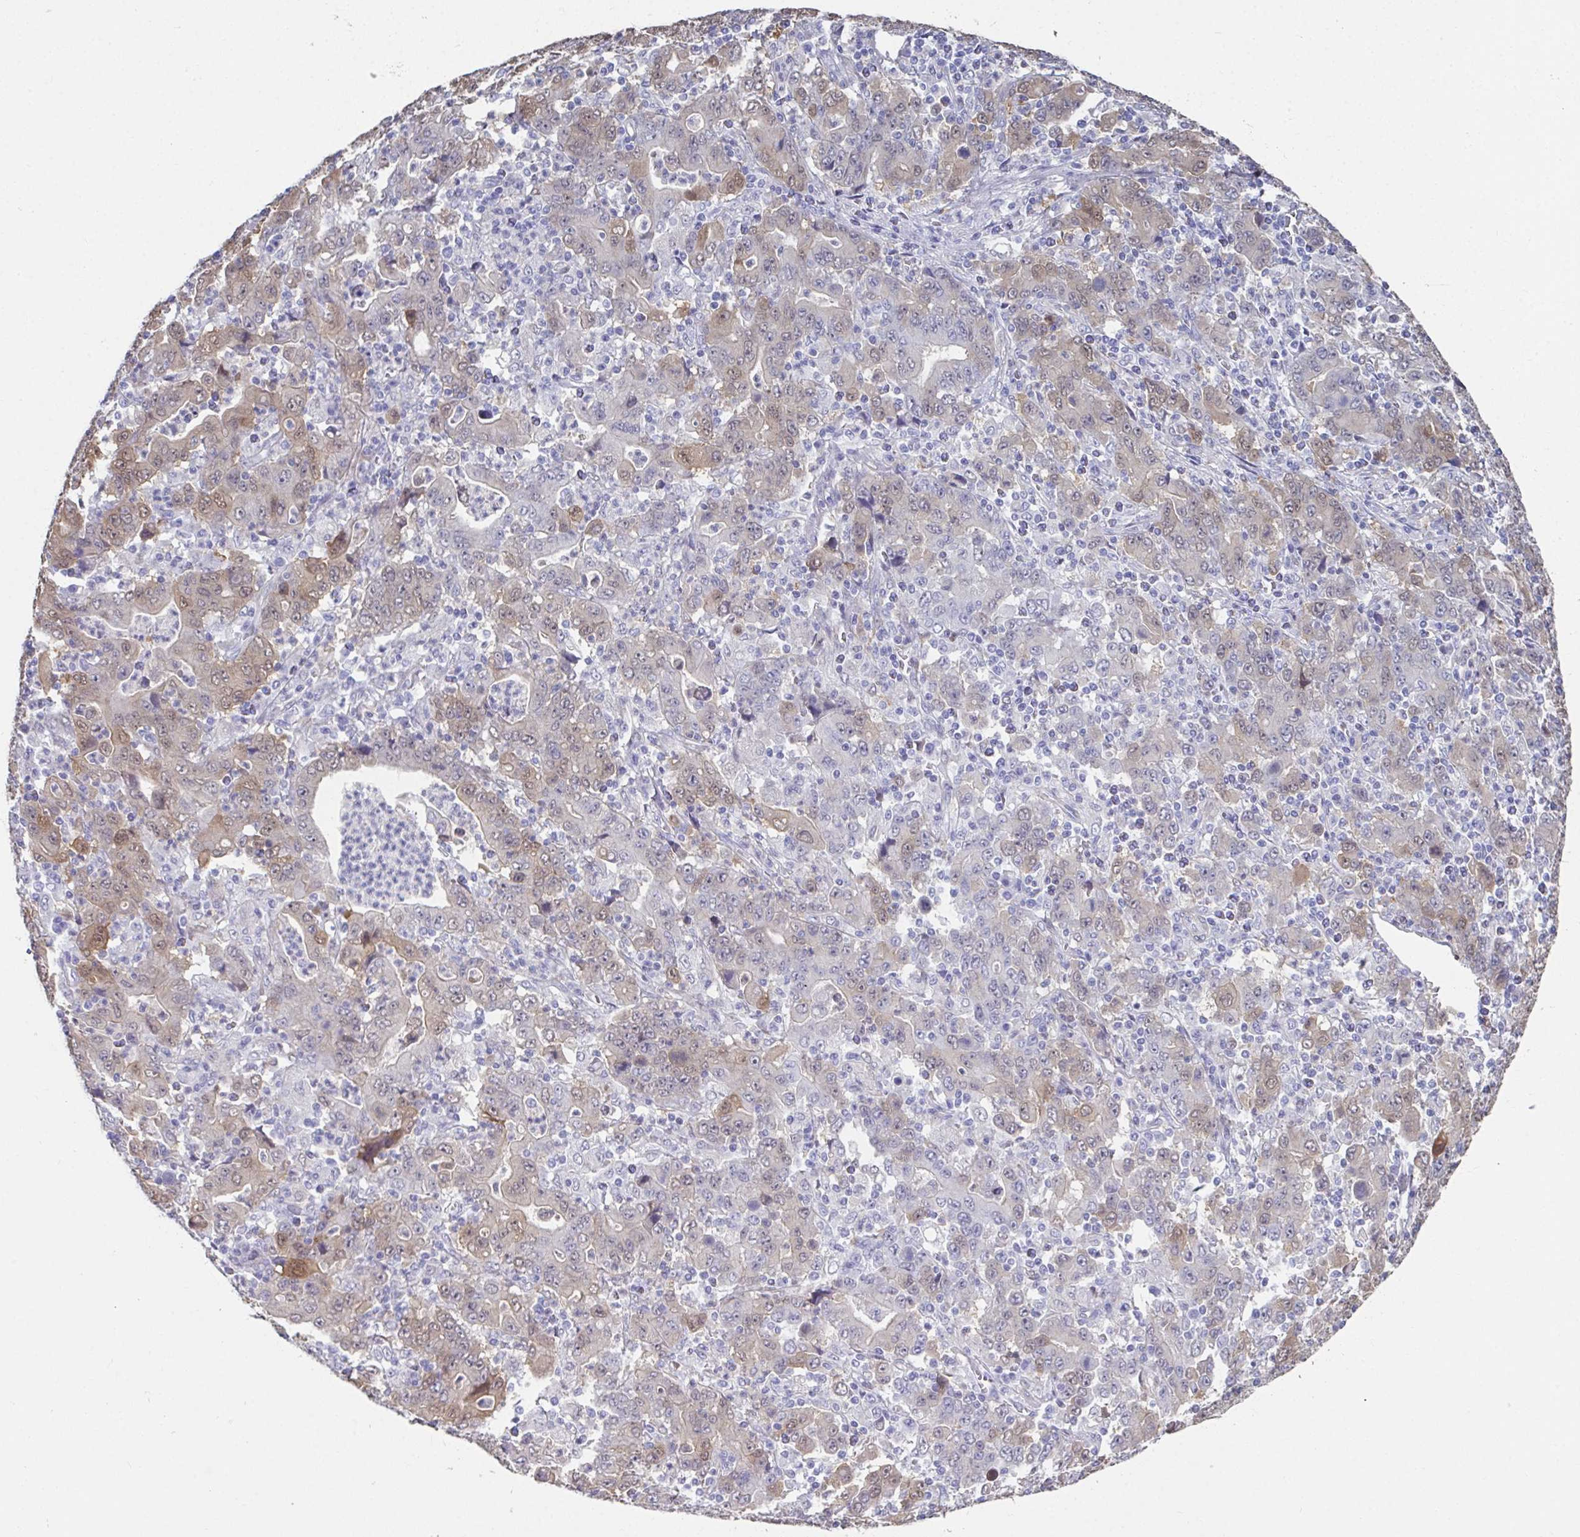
{"staining": {"intensity": "moderate", "quantity": "<25%", "location": "cytoplasmic/membranous,nuclear"}, "tissue": "stomach cancer", "cell_type": "Tumor cells", "image_type": "cancer", "snomed": [{"axis": "morphology", "description": "Adenocarcinoma, NOS"}, {"axis": "topography", "description": "Stomach, upper"}], "caption": "Stomach cancer stained with a protein marker reveals moderate staining in tumor cells.", "gene": "RBP1", "patient": {"sex": "male", "age": 69}}